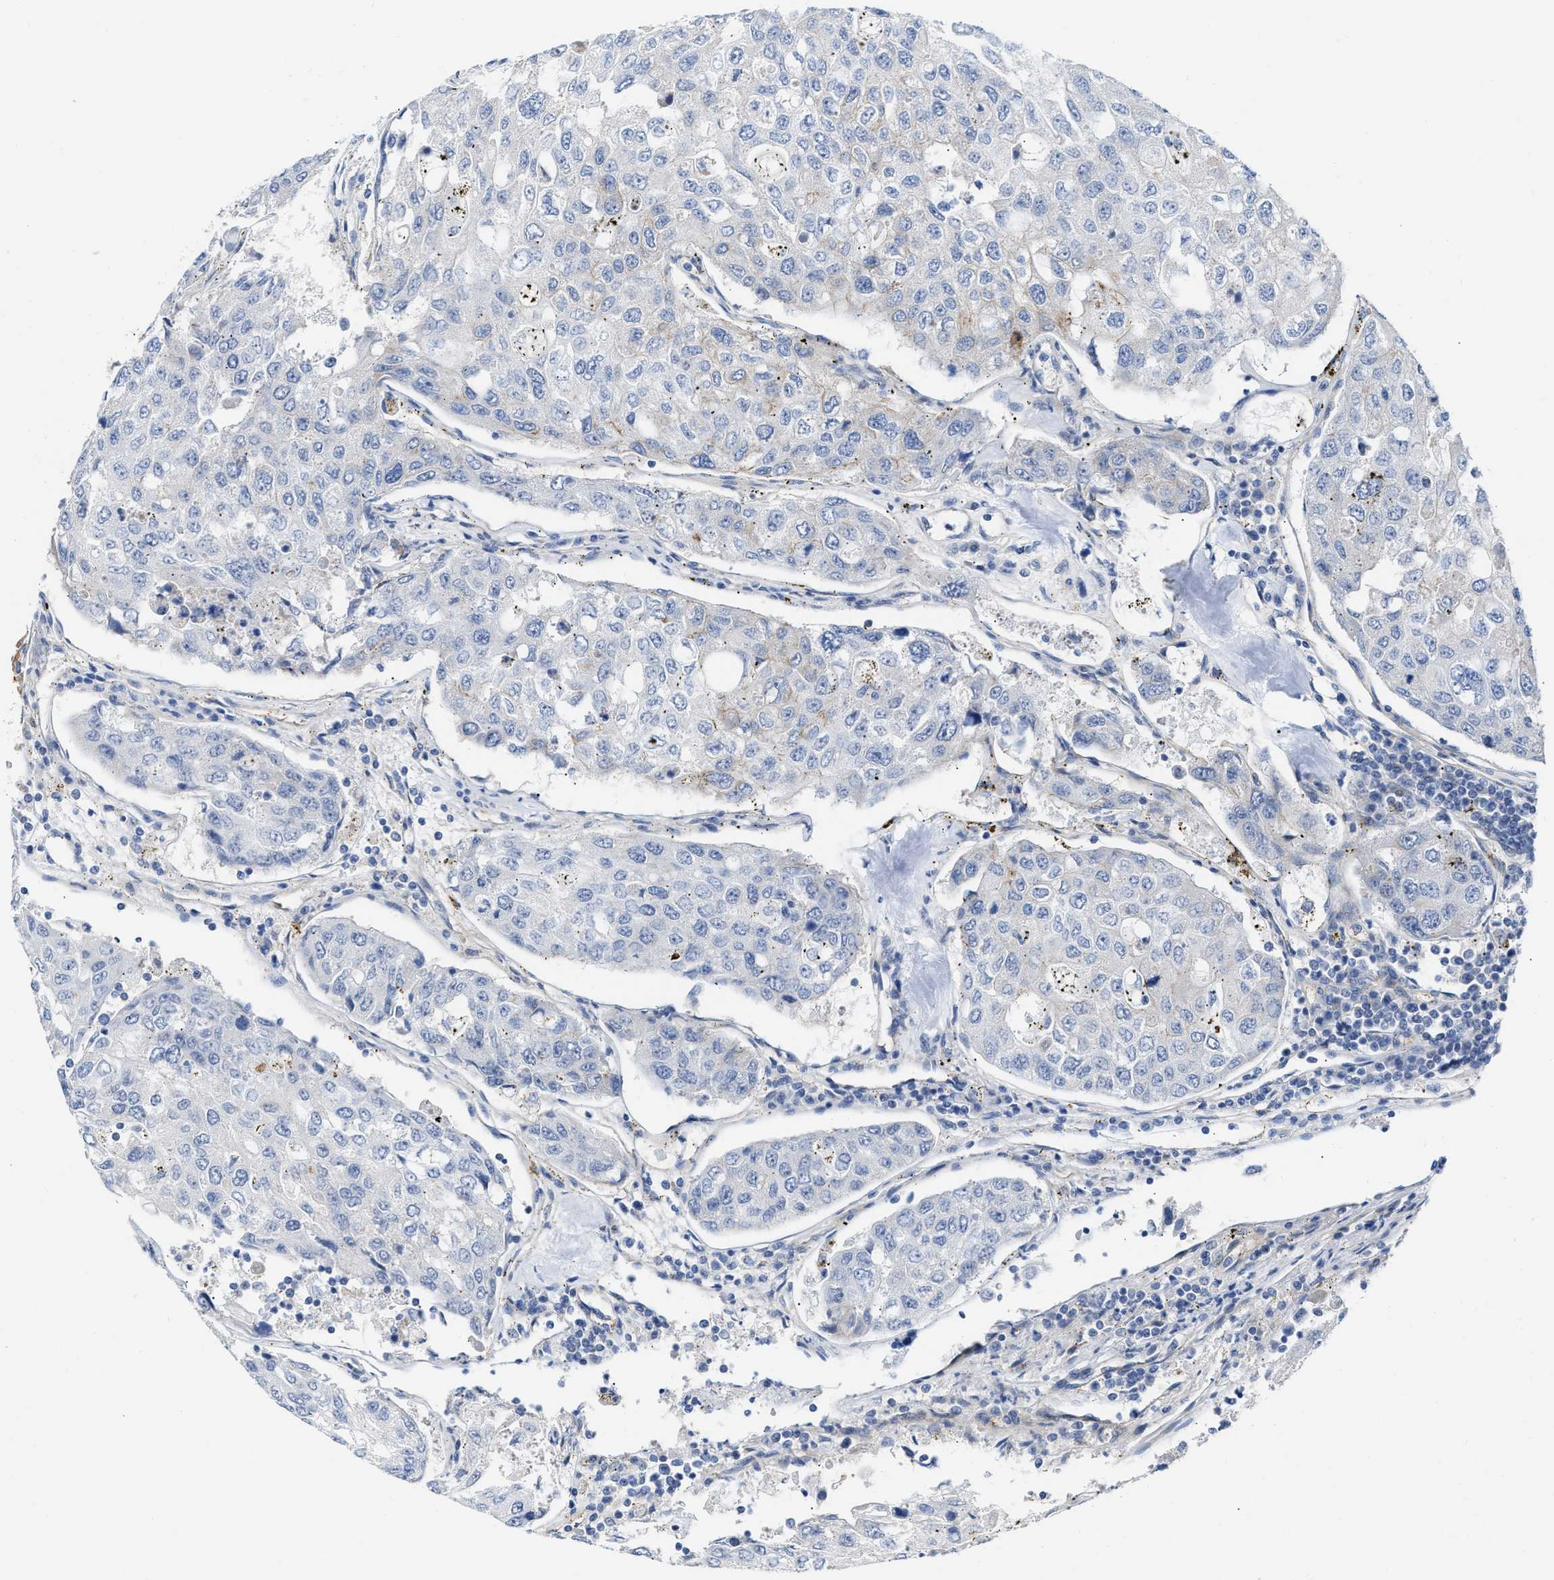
{"staining": {"intensity": "negative", "quantity": "none", "location": "none"}, "tissue": "urothelial cancer", "cell_type": "Tumor cells", "image_type": "cancer", "snomed": [{"axis": "morphology", "description": "Urothelial carcinoma, High grade"}, {"axis": "topography", "description": "Lymph node"}, {"axis": "topography", "description": "Urinary bladder"}], "caption": "Photomicrograph shows no protein staining in tumor cells of urothelial carcinoma (high-grade) tissue. (Stains: DAB immunohistochemistry with hematoxylin counter stain, Microscopy: brightfield microscopy at high magnification).", "gene": "FHL1", "patient": {"sex": "male", "age": 51}}